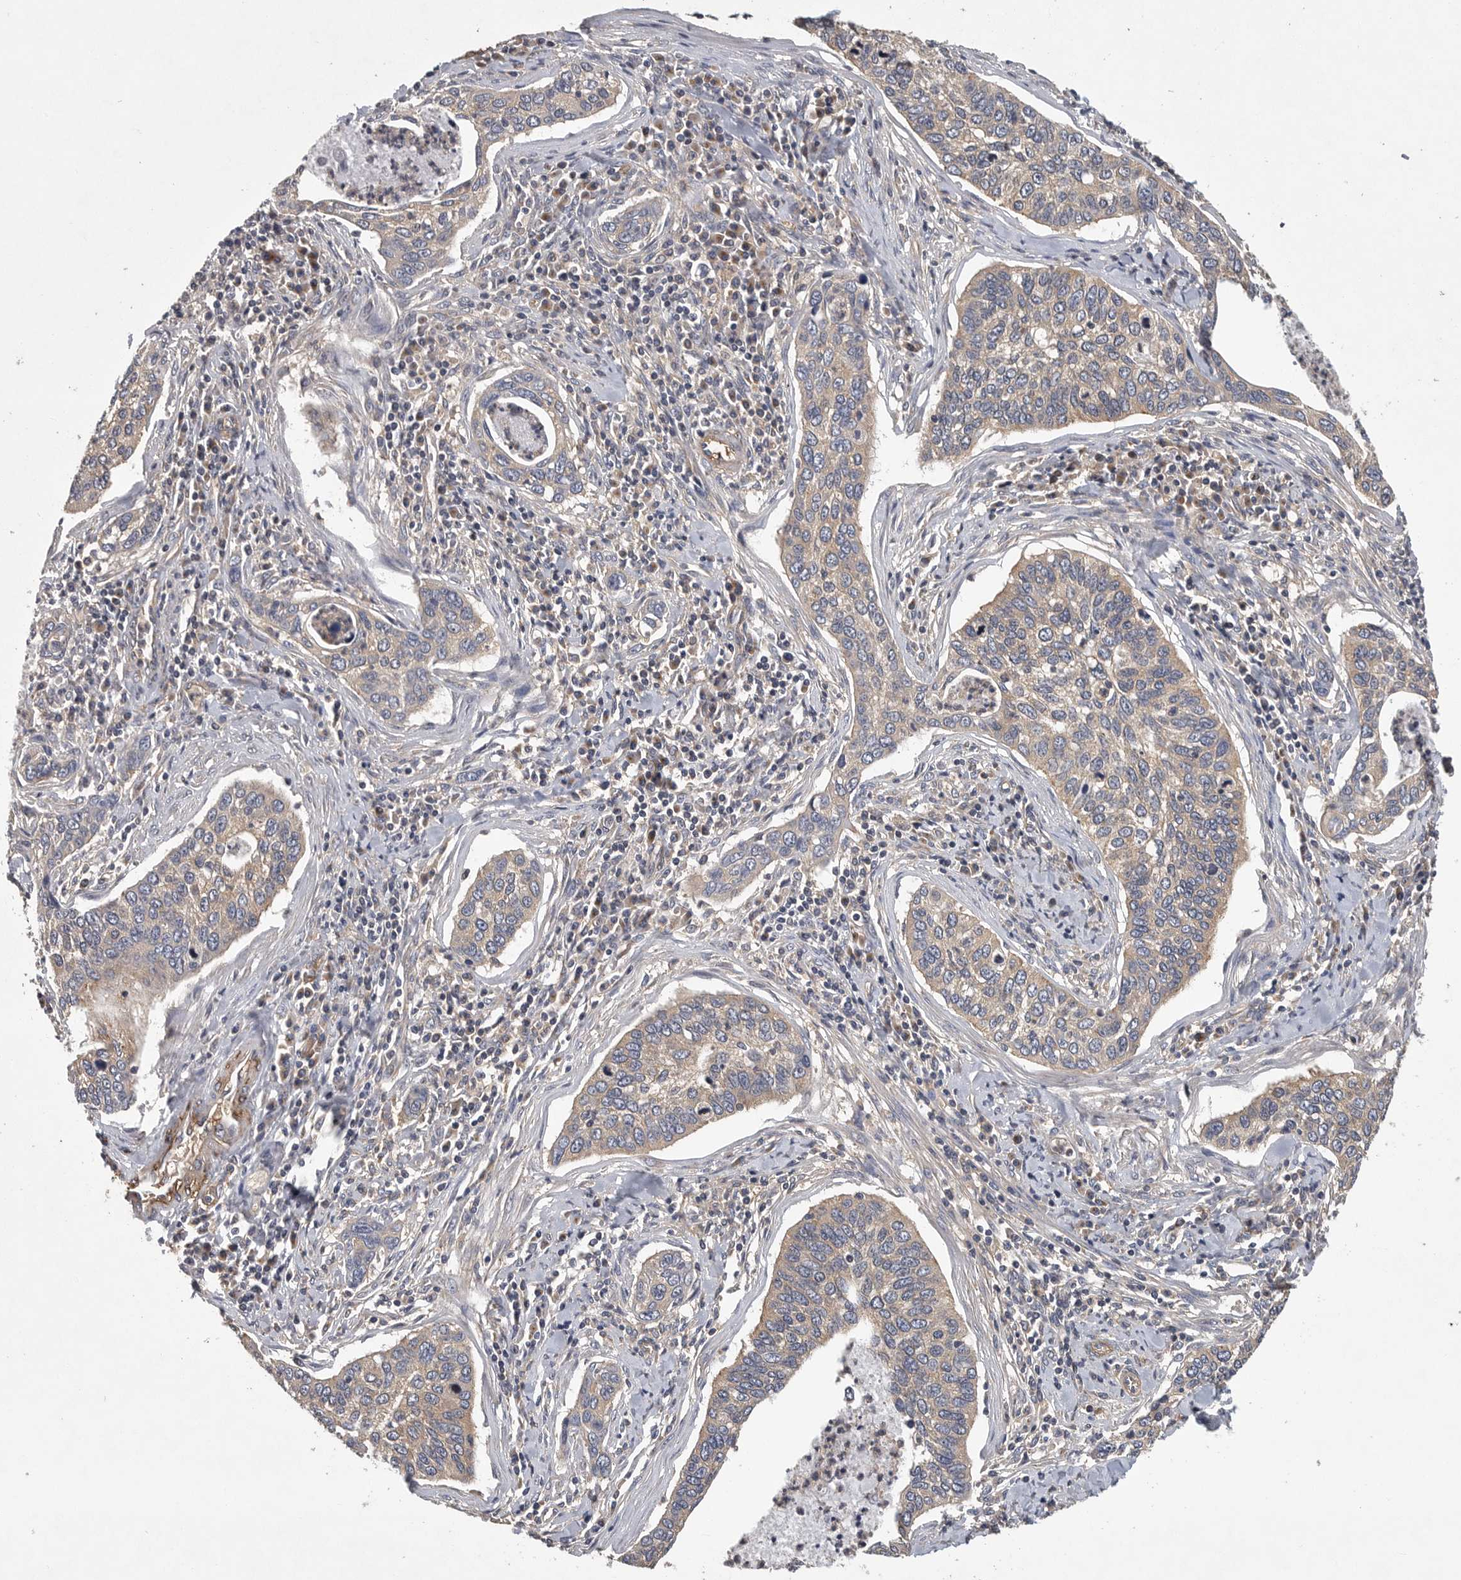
{"staining": {"intensity": "negative", "quantity": "none", "location": "none"}, "tissue": "cervical cancer", "cell_type": "Tumor cells", "image_type": "cancer", "snomed": [{"axis": "morphology", "description": "Squamous cell carcinoma, NOS"}, {"axis": "topography", "description": "Cervix"}], "caption": "There is no significant expression in tumor cells of cervical cancer. (Immunohistochemistry, brightfield microscopy, high magnification).", "gene": "OXR1", "patient": {"sex": "female", "age": 53}}